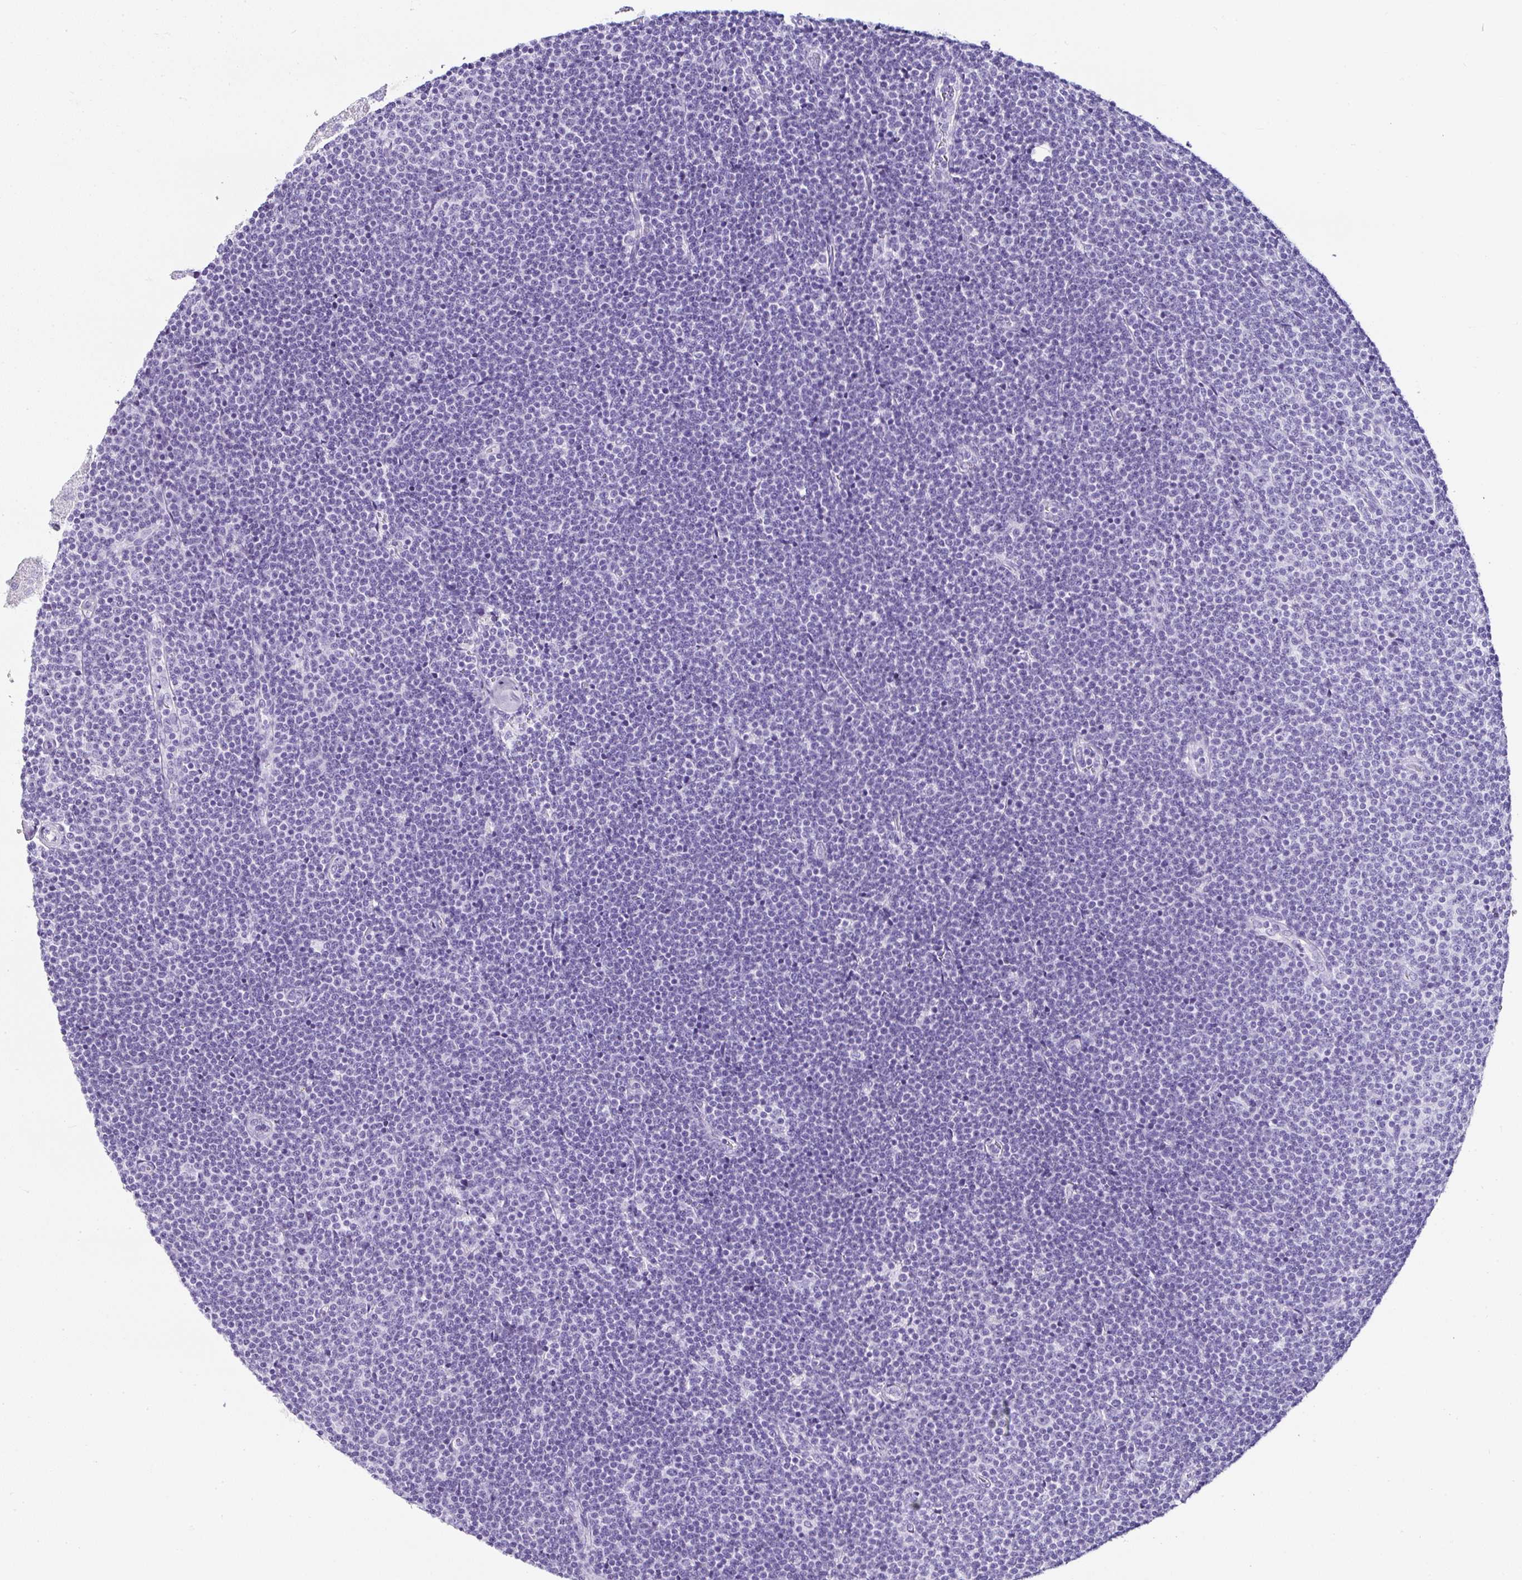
{"staining": {"intensity": "negative", "quantity": "none", "location": "none"}, "tissue": "lymphoma", "cell_type": "Tumor cells", "image_type": "cancer", "snomed": [{"axis": "morphology", "description": "Malignant lymphoma, non-Hodgkin's type, Low grade"}, {"axis": "topography", "description": "Lymph node"}], "caption": "There is no significant expression in tumor cells of lymphoma. (Stains: DAB (3,3'-diaminobenzidine) IHC with hematoxylin counter stain, Microscopy: brightfield microscopy at high magnification).", "gene": "SERPINB3", "patient": {"sex": "male", "age": 48}}